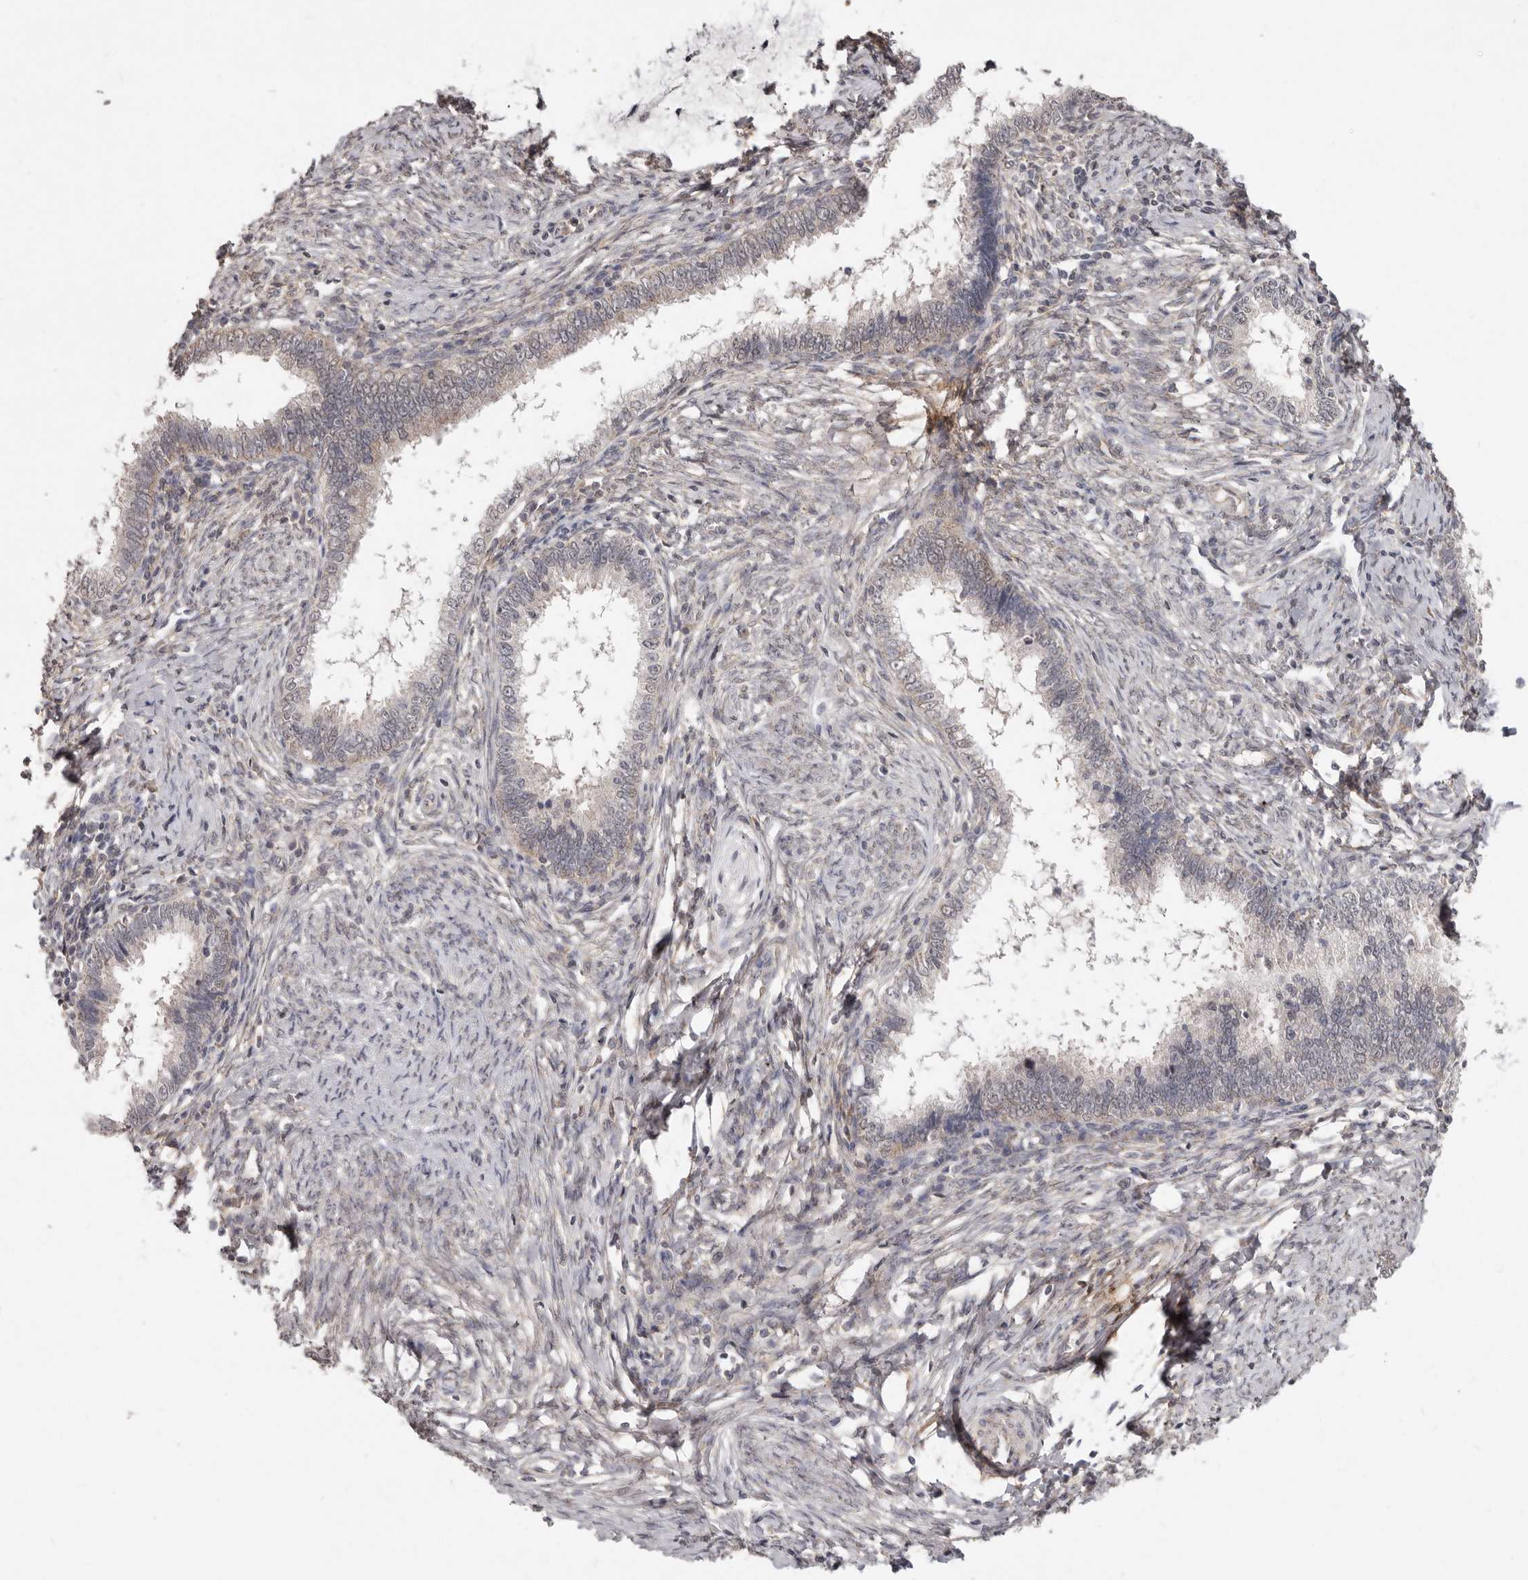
{"staining": {"intensity": "weak", "quantity": "<25%", "location": "nuclear"}, "tissue": "cervical cancer", "cell_type": "Tumor cells", "image_type": "cancer", "snomed": [{"axis": "morphology", "description": "Adenocarcinoma, NOS"}, {"axis": "topography", "description": "Cervix"}], "caption": "High magnification brightfield microscopy of cervical cancer stained with DAB (brown) and counterstained with hematoxylin (blue): tumor cells show no significant expression.", "gene": "LINGO2", "patient": {"sex": "female", "age": 36}}